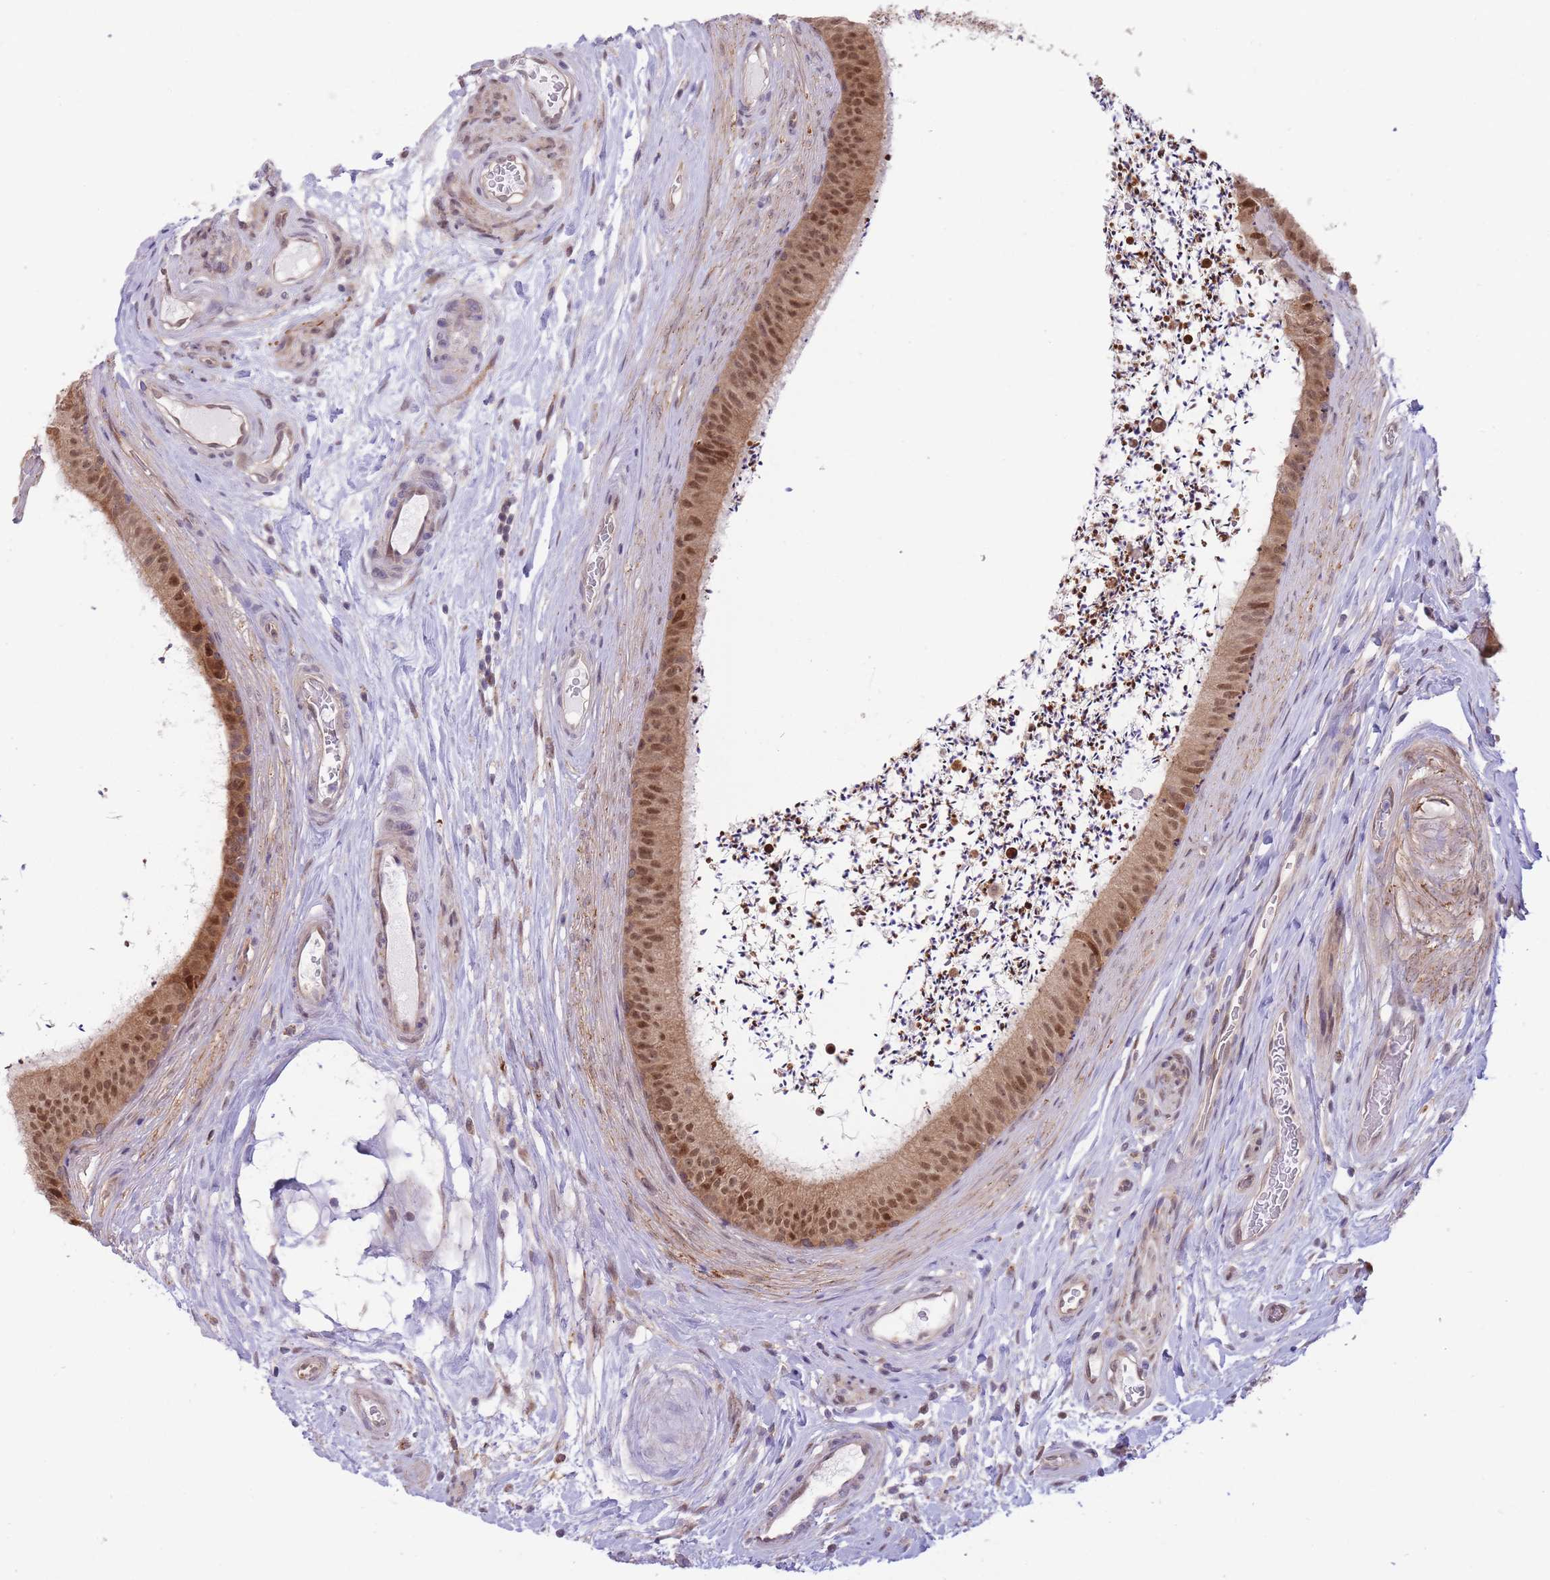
{"staining": {"intensity": "moderate", "quantity": ">75%", "location": "cytoplasmic/membranous,nuclear"}, "tissue": "epididymis", "cell_type": "Glandular cells", "image_type": "normal", "snomed": [{"axis": "morphology", "description": "Normal tissue, NOS"}, {"axis": "topography", "description": "Testis"}, {"axis": "topography", "description": "Epididymis"}], "caption": "Immunohistochemistry (IHC) micrograph of unremarkable epididymis: epididymis stained using immunohistochemistry (IHC) reveals medium levels of moderate protein expression localized specifically in the cytoplasmic/membranous,nuclear of glandular cells, appearing as a cytoplasmic/membranous,nuclear brown color.", "gene": "NSFL1C", "patient": {"sex": "male", "age": 41}}